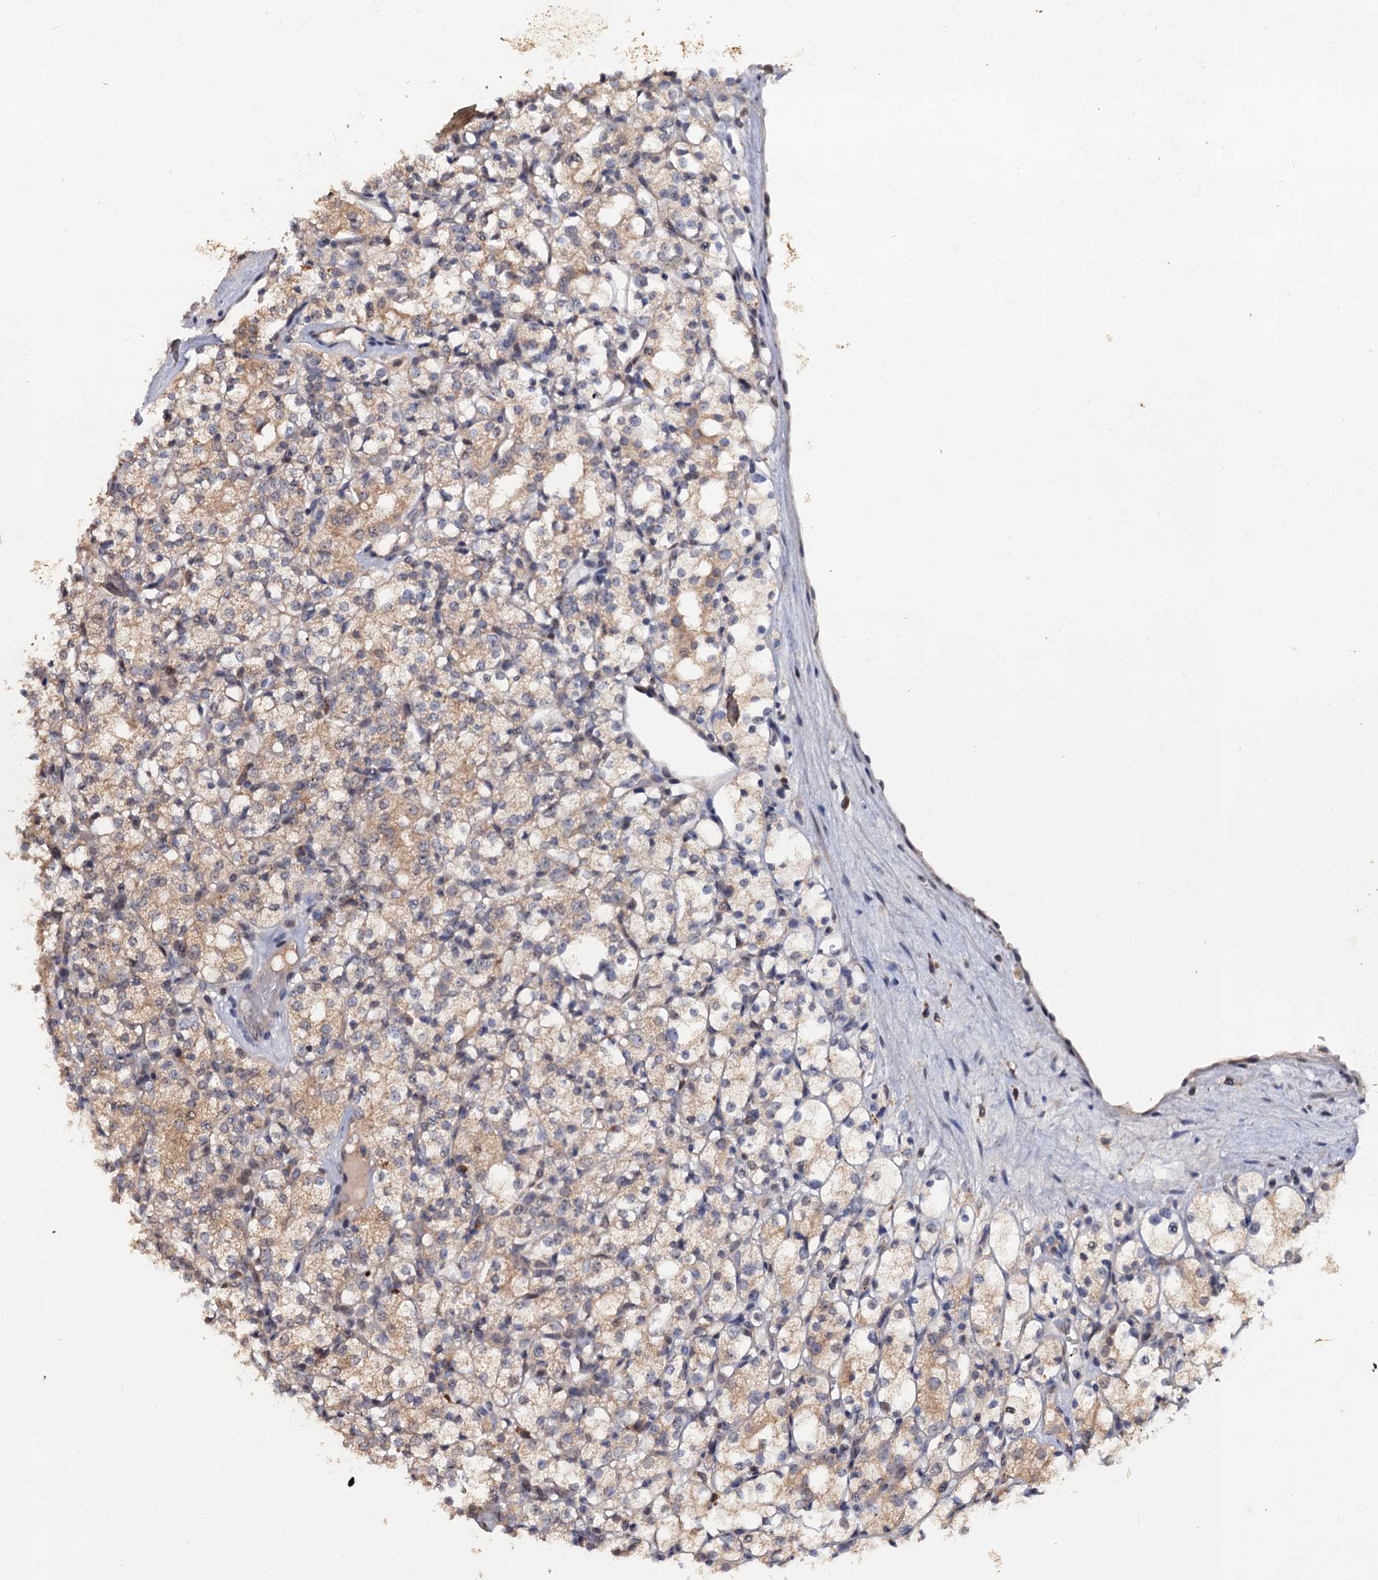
{"staining": {"intensity": "weak", "quantity": "25%-75%", "location": "cytoplasmic/membranous"}, "tissue": "renal cancer", "cell_type": "Tumor cells", "image_type": "cancer", "snomed": [{"axis": "morphology", "description": "Adenocarcinoma, NOS"}, {"axis": "topography", "description": "Kidney"}], "caption": "An immunohistochemistry (IHC) image of neoplastic tissue is shown. Protein staining in brown shows weak cytoplasmic/membranous positivity in renal cancer (adenocarcinoma) within tumor cells.", "gene": "LRRC63", "patient": {"sex": "male", "age": 77}}